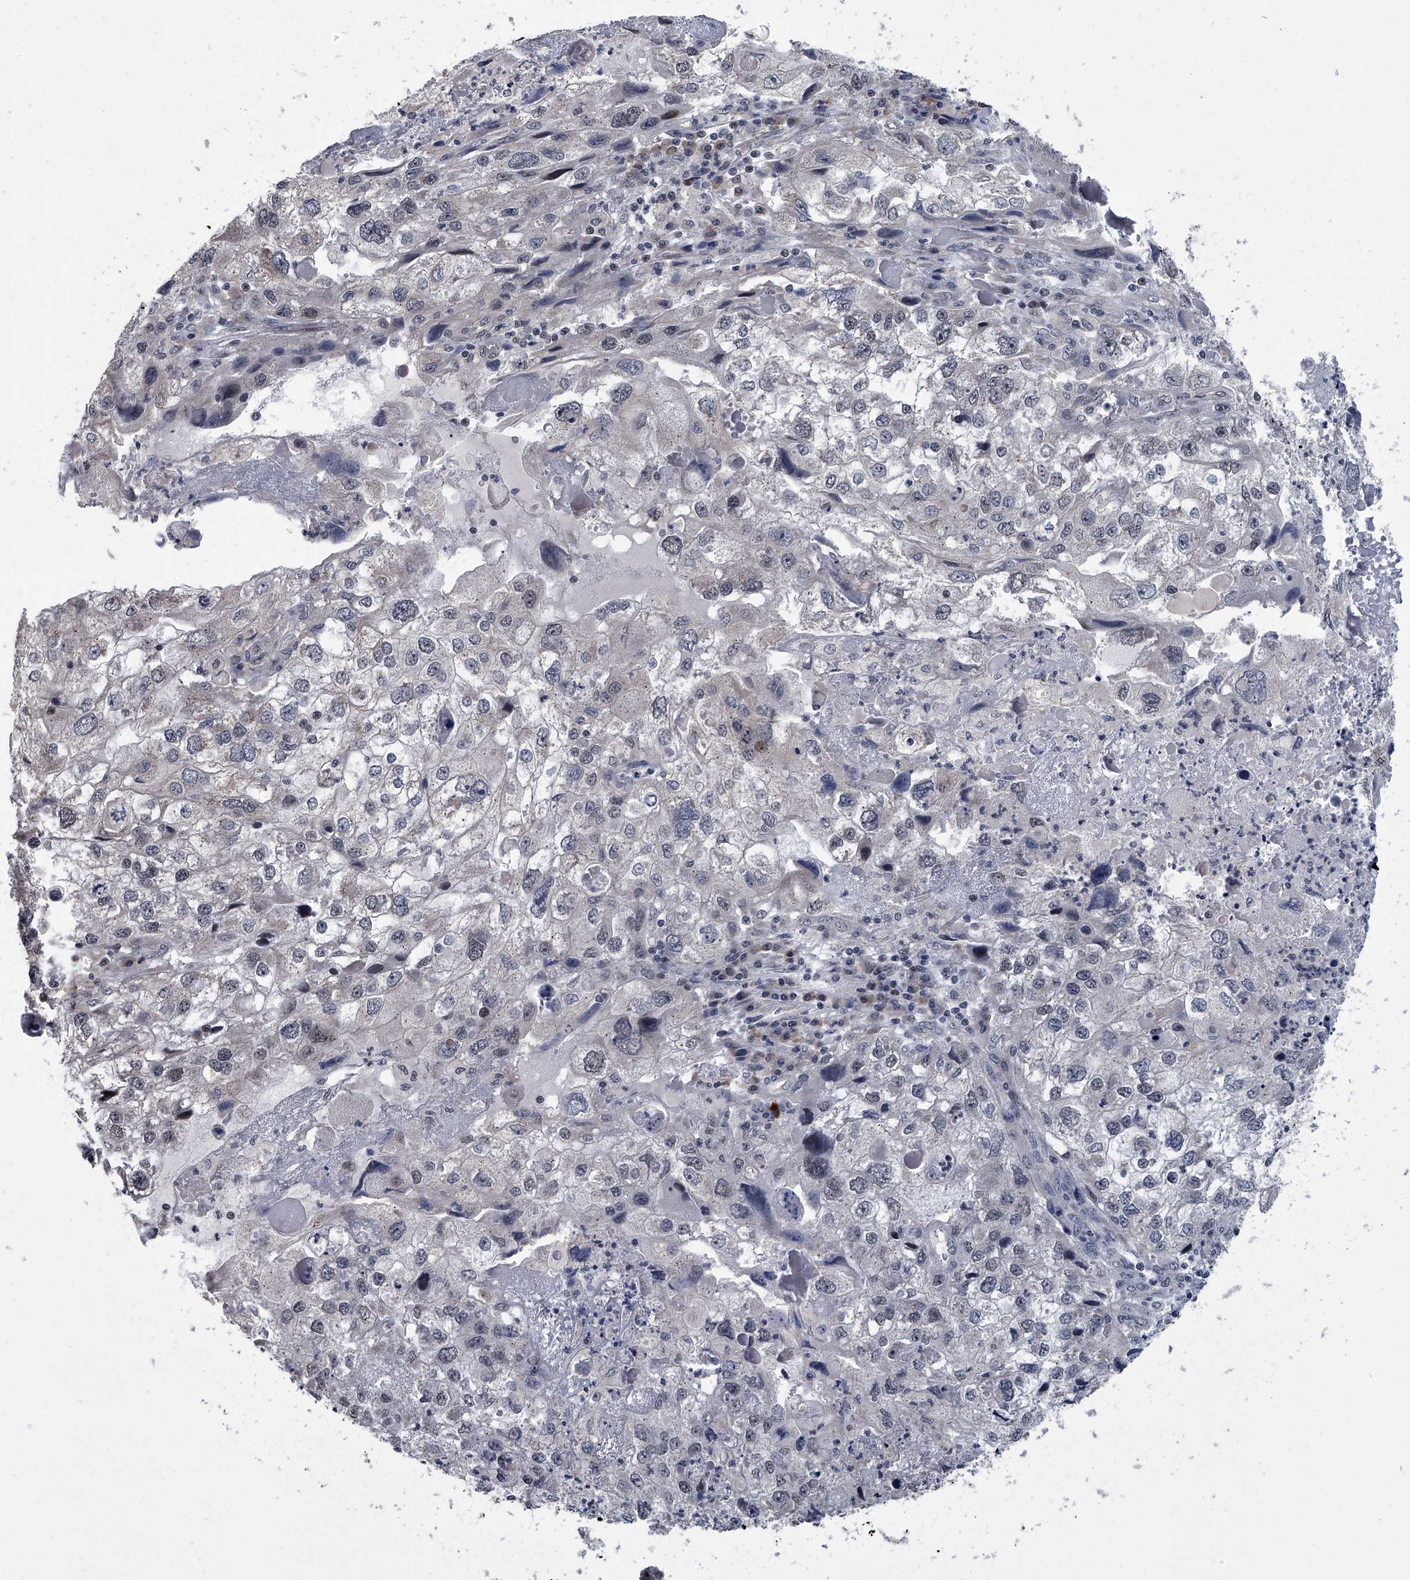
{"staining": {"intensity": "negative", "quantity": "none", "location": "none"}, "tissue": "endometrial cancer", "cell_type": "Tumor cells", "image_type": "cancer", "snomed": [{"axis": "morphology", "description": "Adenocarcinoma, NOS"}, {"axis": "topography", "description": "Endometrium"}], "caption": "IHC histopathology image of adenocarcinoma (endometrial) stained for a protein (brown), which reveals no positivity in tumor cells.", "gene": "ZNF274", "patient": {"sex": "female", "age": 49}}